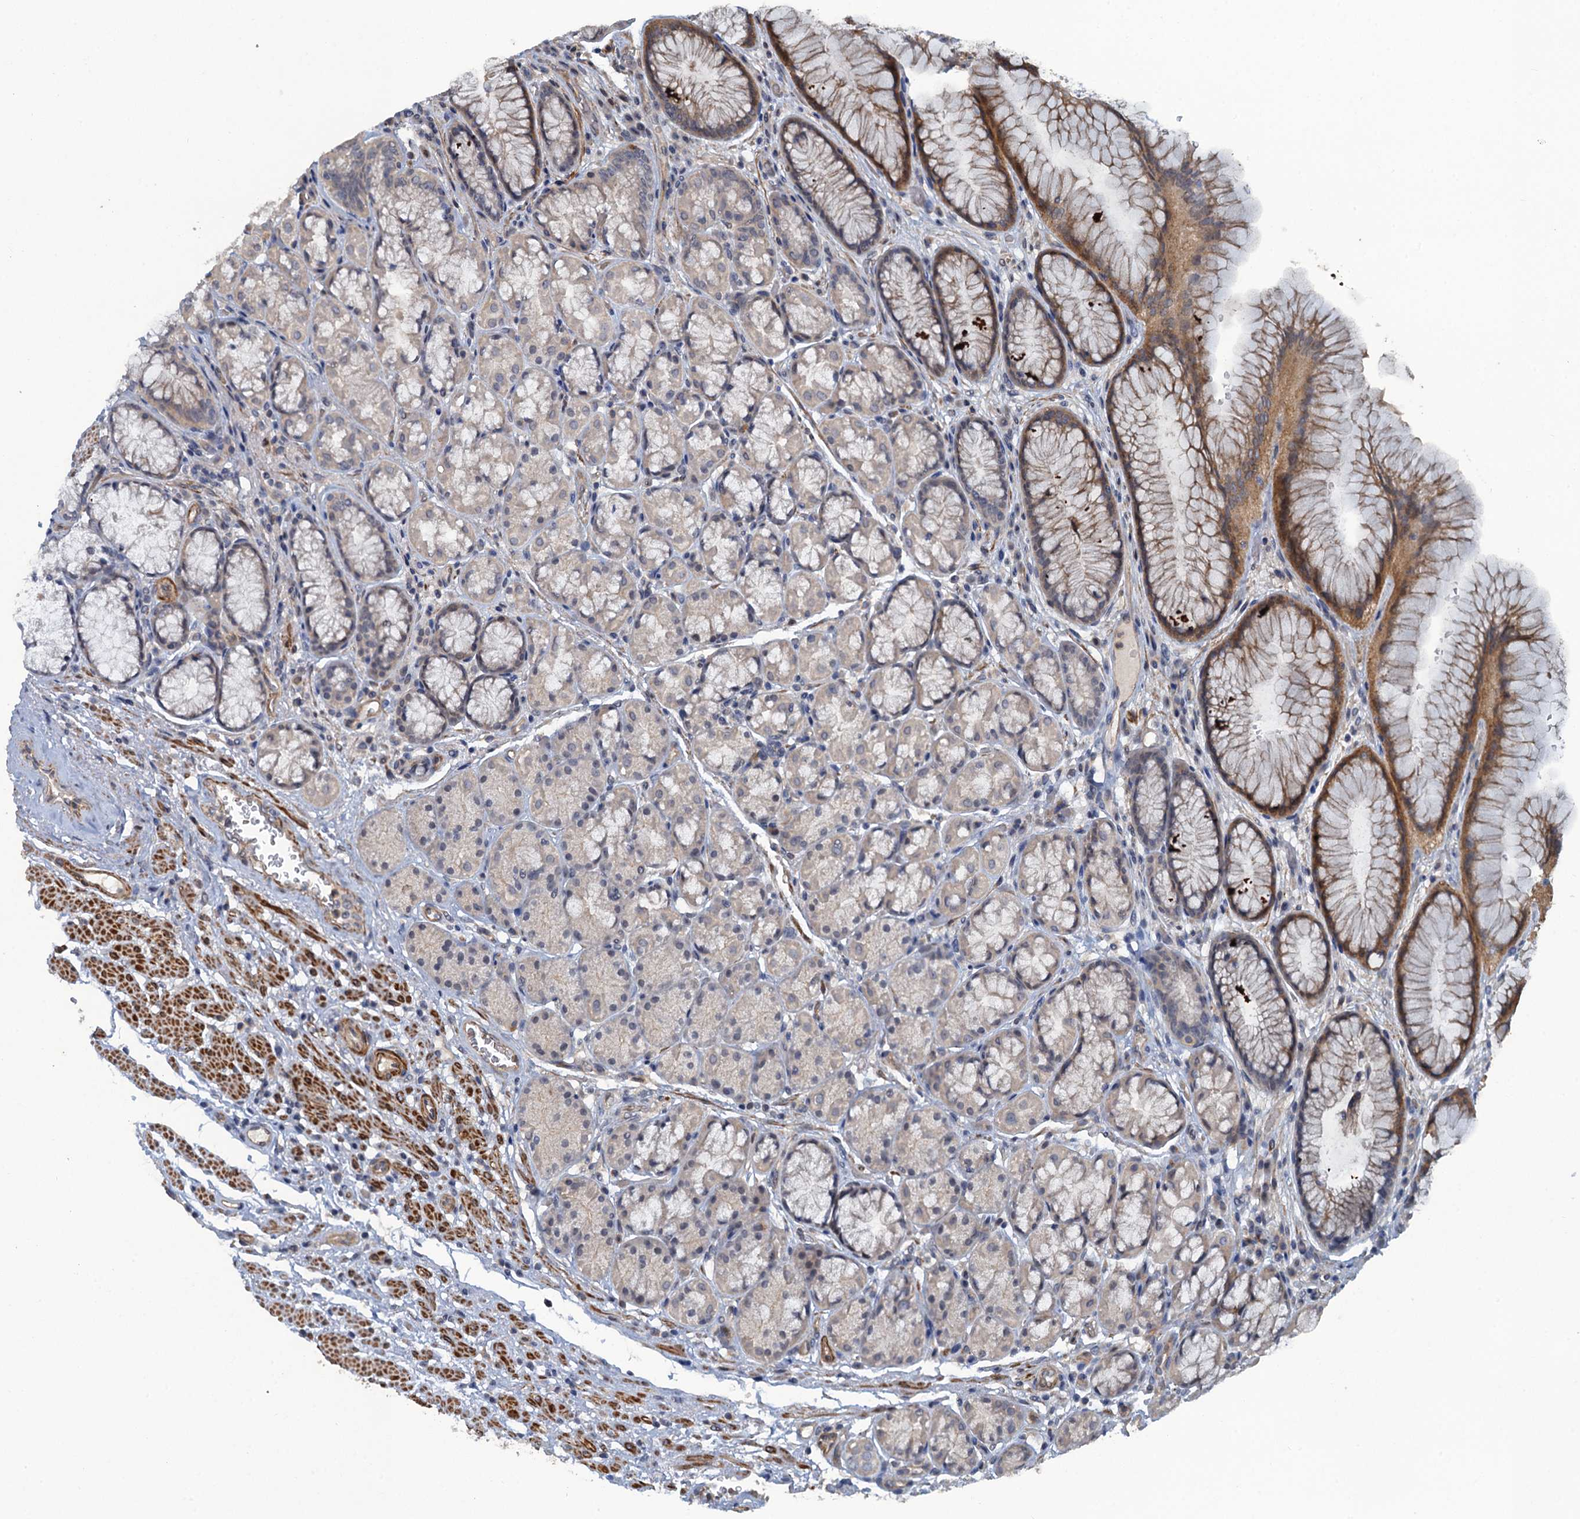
{"staining": {"intensity": "moderate", "quantity": "25%-75%", "location": "cytoplasmic/membranous"}, "tissue": "stomach", "cell_type": "Glandular cells", "image_type": "normal", "snomed": [{"axis": "morphology", "description": "Normal tissue, NOS"}, {"axis": "topography", "description": "Stomach"}], "caption": "Immunohistochemistry (IHC) of benign stomach demonstrates medium levels of moderate cytoplasmic/membranous expression in about 25%-75% of glandular cells. Using DAB (3,3'-diaminobenzidine) (brown) and hematoxylin (blue) stains, captured at high magnification using brightfield microscopy.", "gene": "MYO16", "patient": {"sex": "male", "age": 63}}